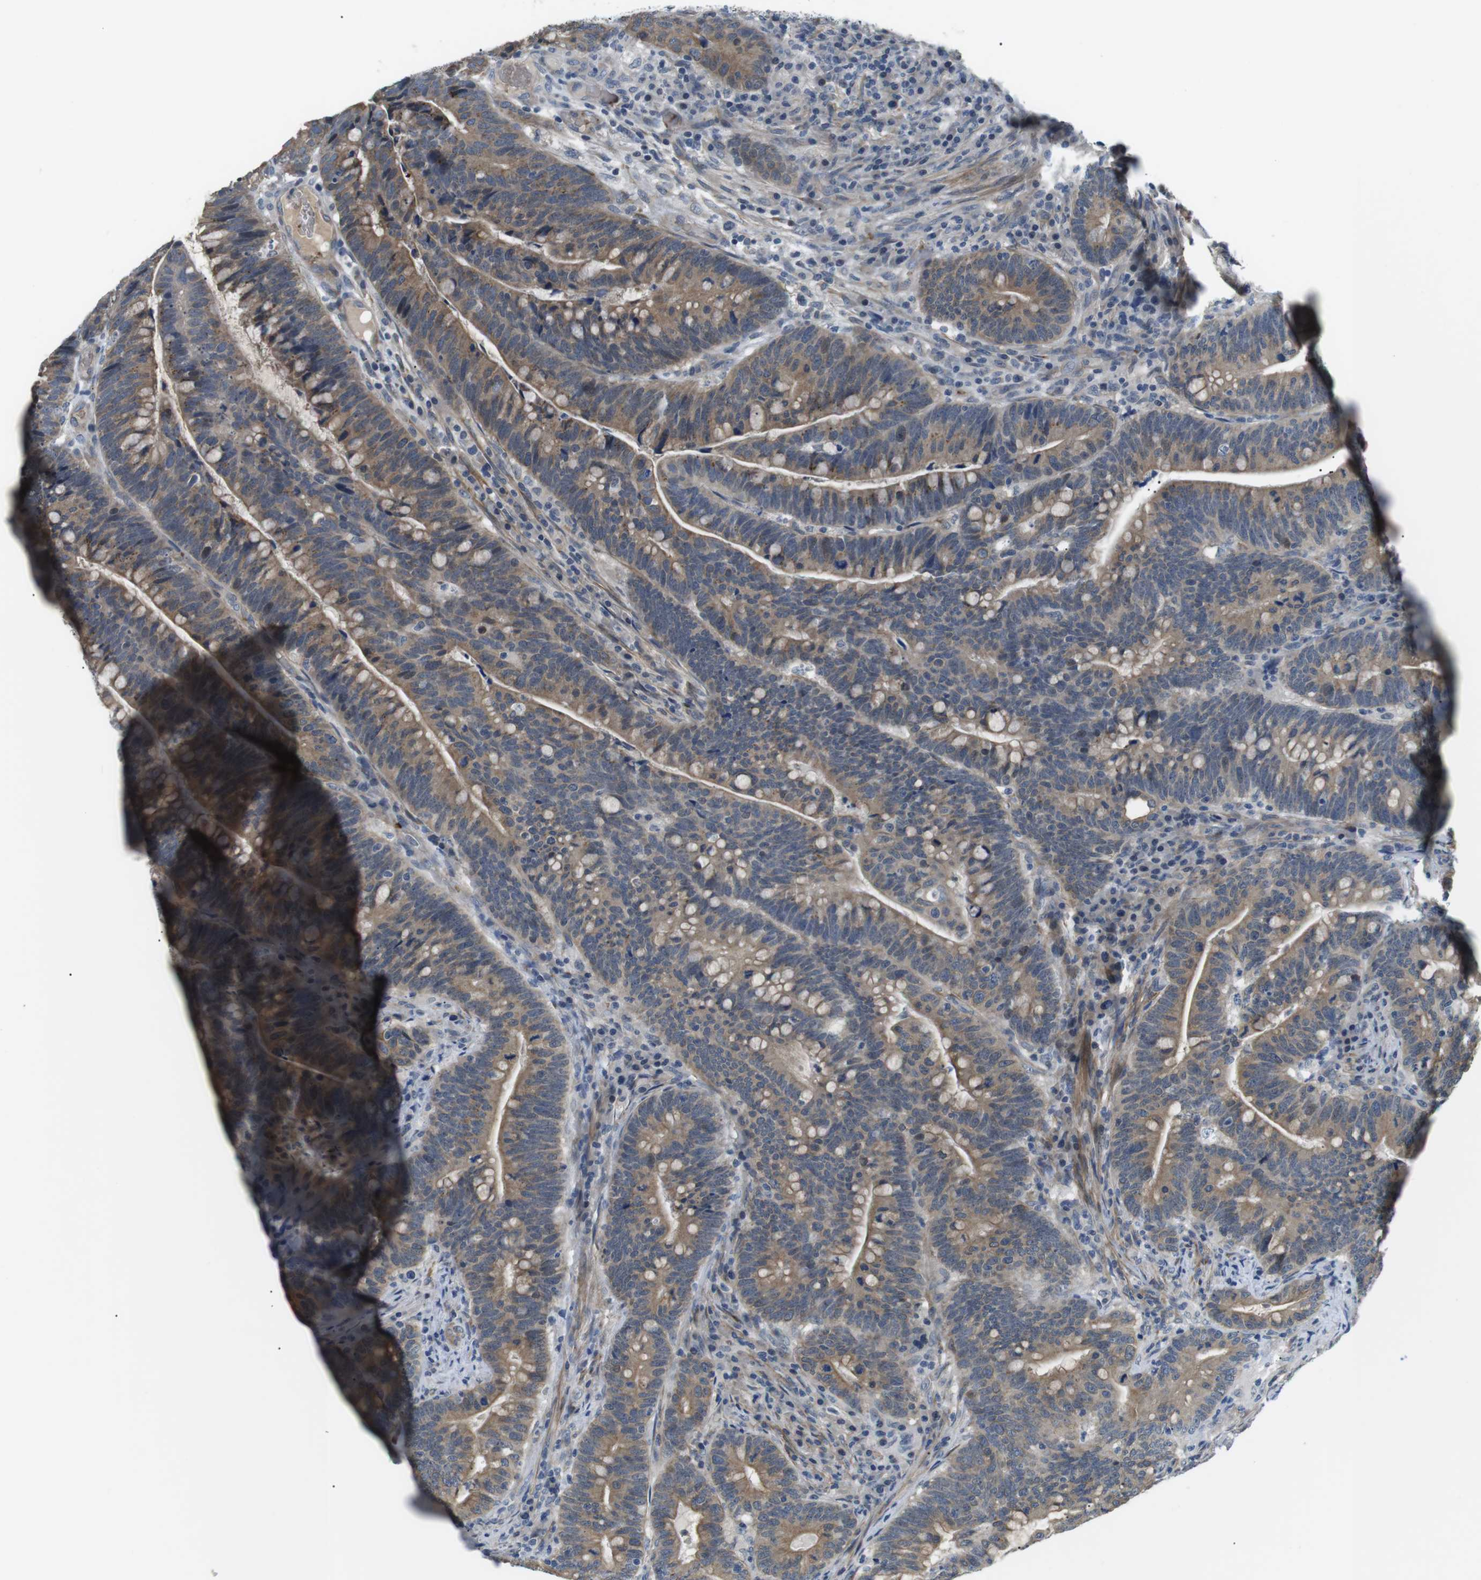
{"staining": {"intensity": "moderate", "quantity": ">75%", "location": "cytoplasmic/membranous"}, "tissue": "colorectal cancer", "cell_type": "Tumor cells", "image_type": "cancer", "snomed": [{"axis": "morphology", "description": "Normal tissue, NOS"}, {"axis": "morphology", "description": "Adenocarcinoma, NOS"}, {"axis": "topography", "description": "Colon"}], "caption": "Colorectal cancer was stained to show a protein in brown. There is medium levels of moderate cytoplasmic/membranous positivity in about >75% of tumor cells.", "gene": "WSCD1", "patient": {"sex": "female", "age": 66}}